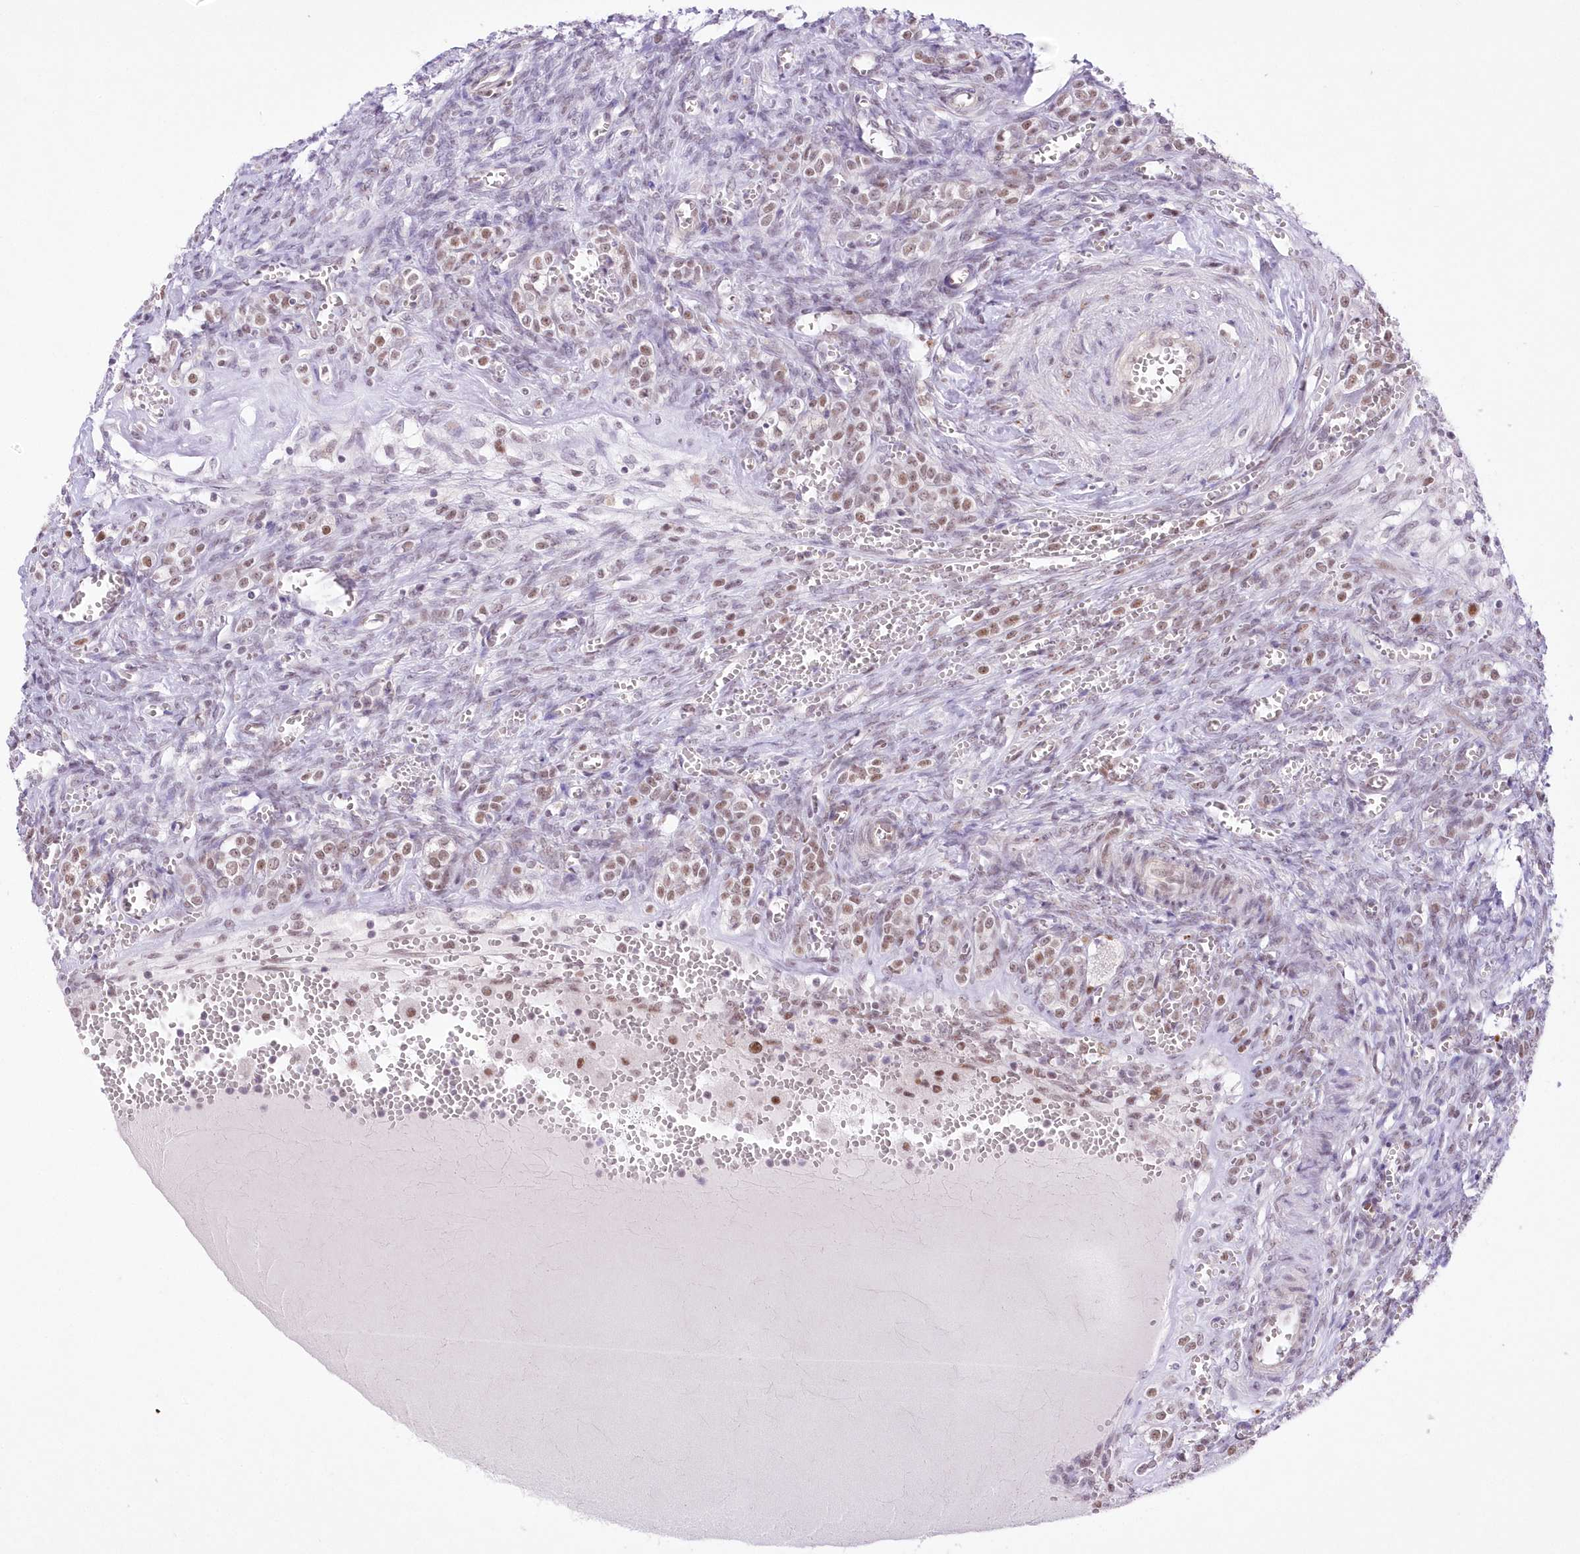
{"staining": {"intensity": "negative", "quantity": "none", "location": "none"}, "tissue": "ovary", "cell_type": "Ovarian stroma cells", "image_type": "normal", "snomed": [{"axis": "morphology", "description": "Normal tissue, NOS"}, {"axis": "topography", "description": "Ovary"}], "caption": "Immunohistochemical staining of normal human ovary displays no significant positivity in ovarian stroma cells.", "gene": "NSUN2", "patient": {"sex": "female", "age": 41}}